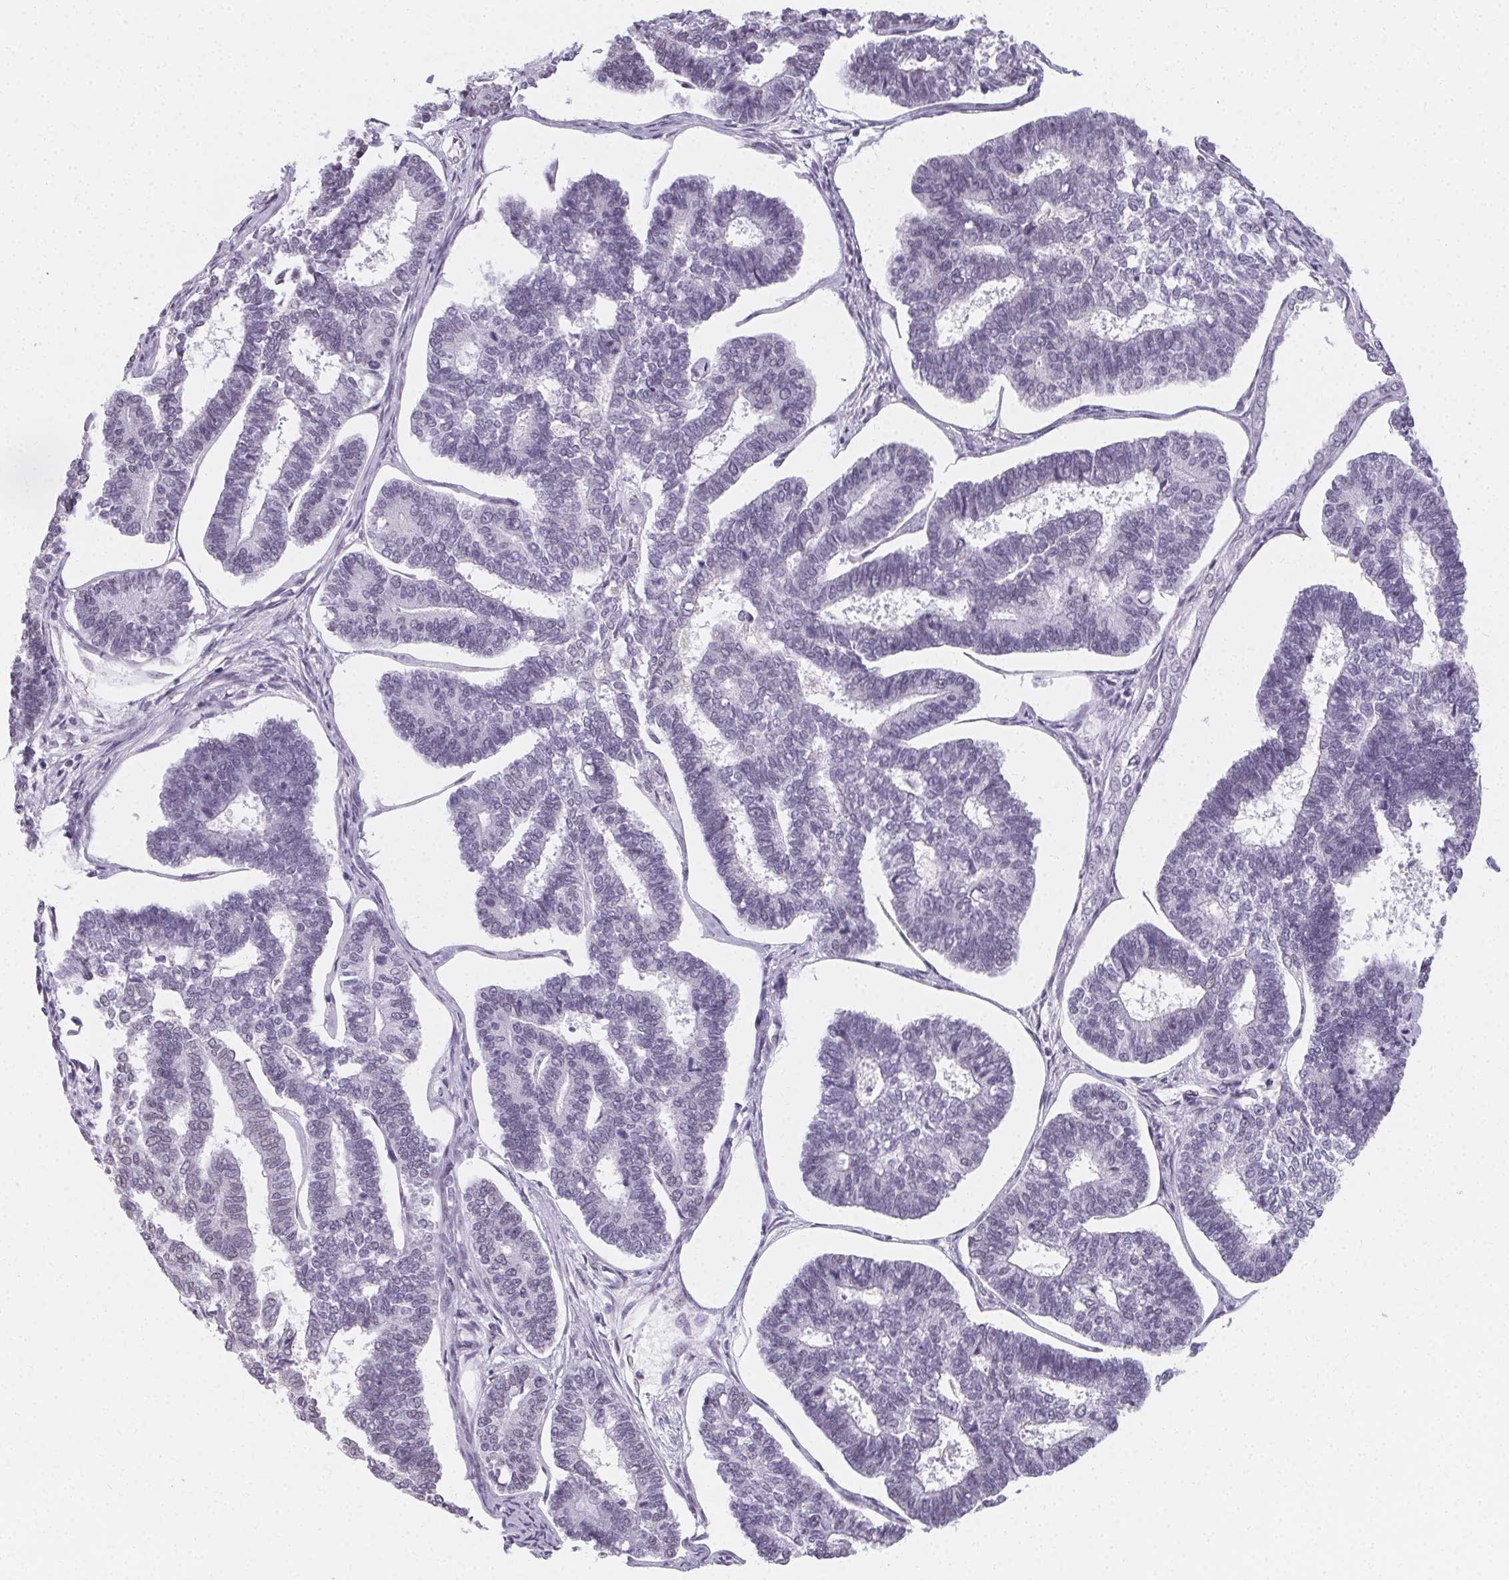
{"staining": {"intensity": "negative", "quantity": "none", "location": "none"}, "tissue": "endometrial cancer", "cell_type": "Tumor cells", "image_type": "cancer", "snomed": [{"axis": "morphology", "description": "Adenocarcinoma, NOS"}, {"axis": "topography", "description": "Endometrium"}], "caption": "DAB (3,3'-diaminobenzidine) immunohistochemical staining of human endometrial adenocarcinoma reveals no significant staining in tumor cells. (DAB IHC, high magnification).", "gene": "SYNPR", "patient": {"sex": "female", "age": 70}}